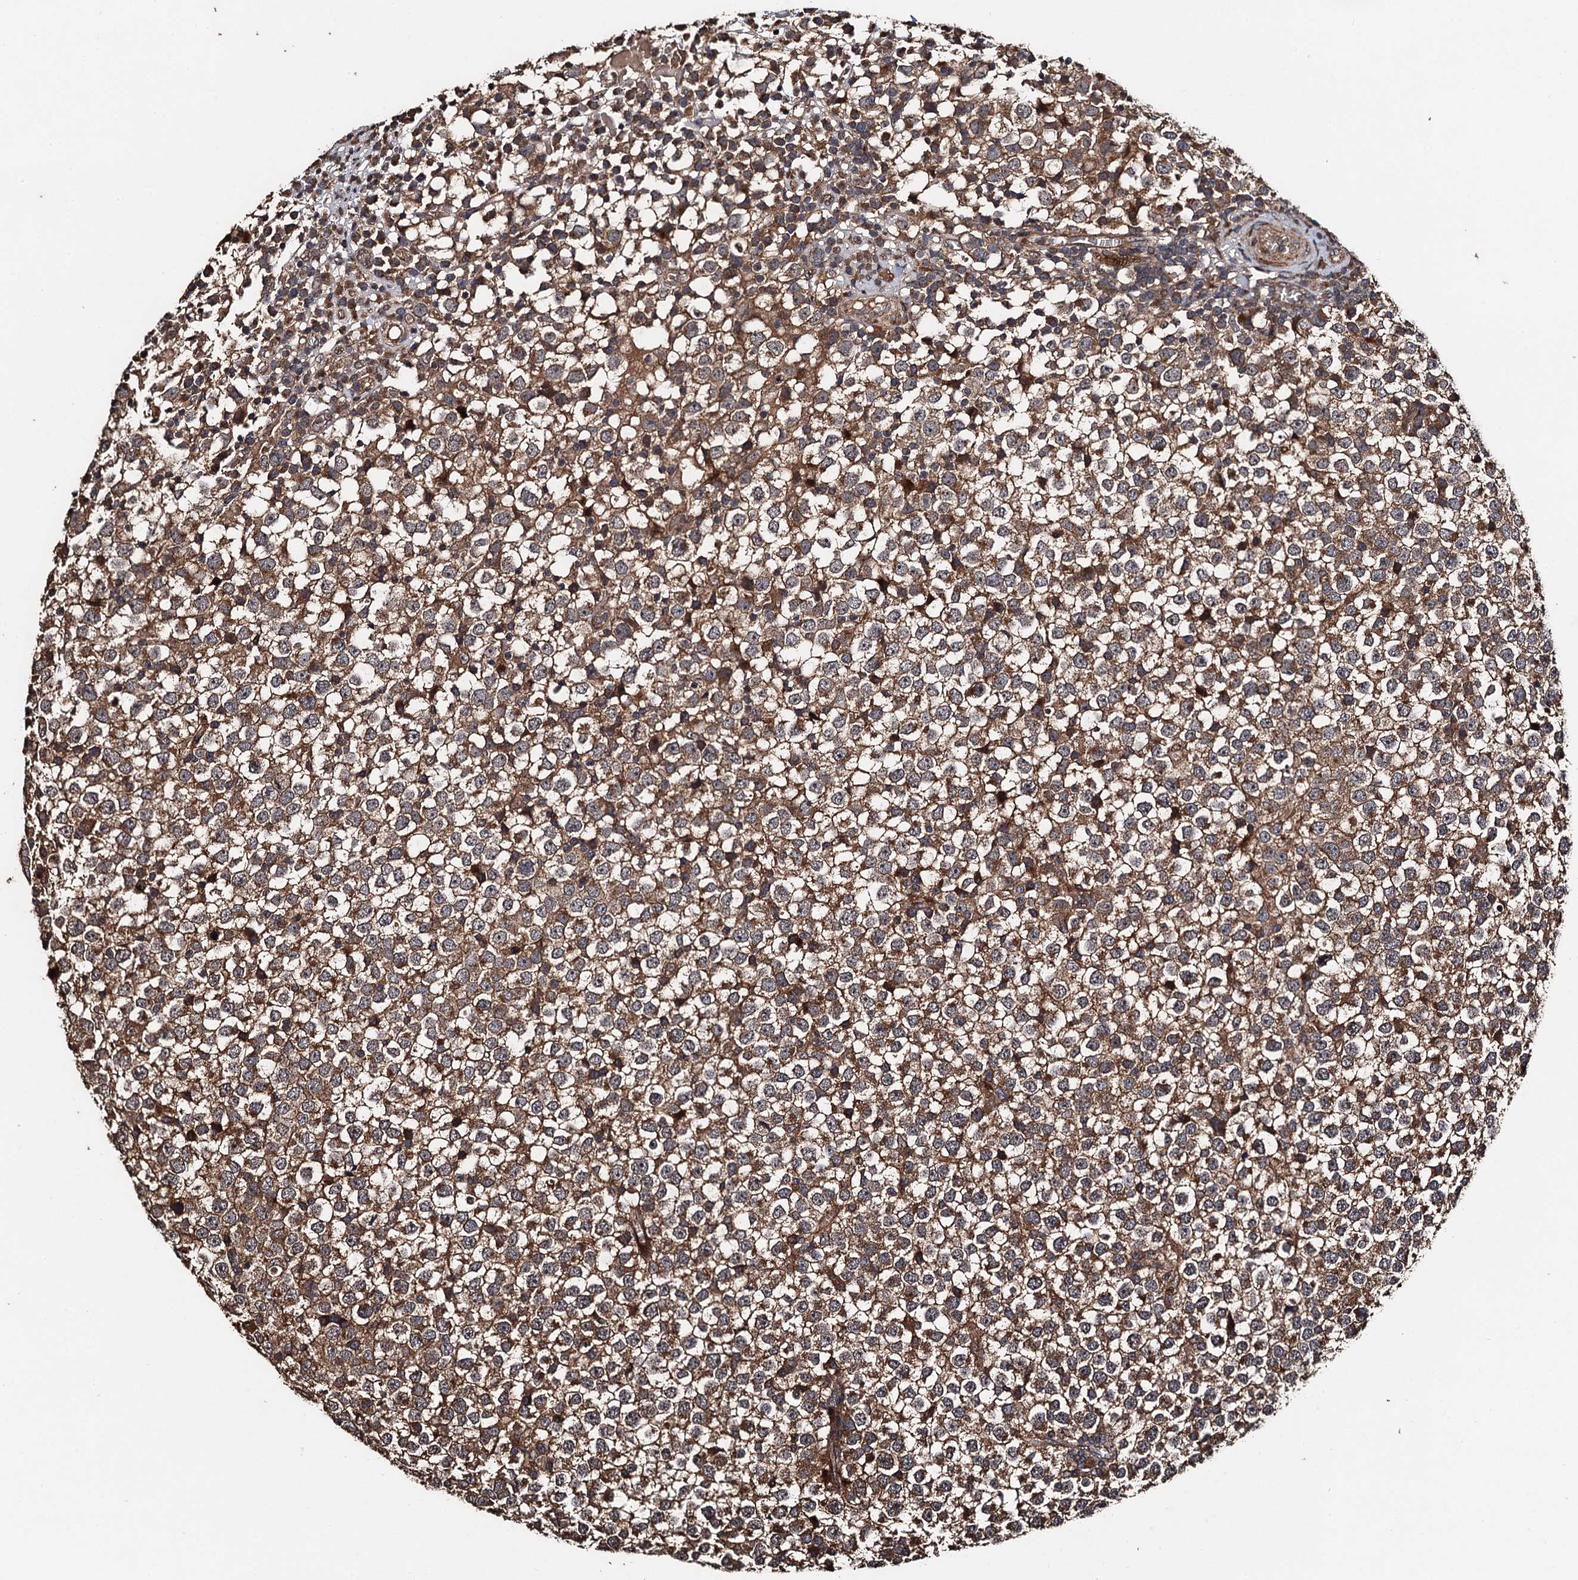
{"staining": {"intensity": "moderate", "quantity": ">75%", "location": "cytoplasmic/membranous"}, "tissue": "testis cancer", "cell_type": "Tumor cells", "image_type": "cancer", "snomed": [{"axis": "morphology", "description": "Seminoma, NOS"}, {"axis": "topography", "description": "Testis"}], "caption": "Seminoma (testis) was stained to show a protein in brown. There is medium levels of moderate cytoplasmic/membranous expression in about >75% of tumor cells.", "gene": "TMEM39B", "patient": {"sex": "male", "age": 65}}